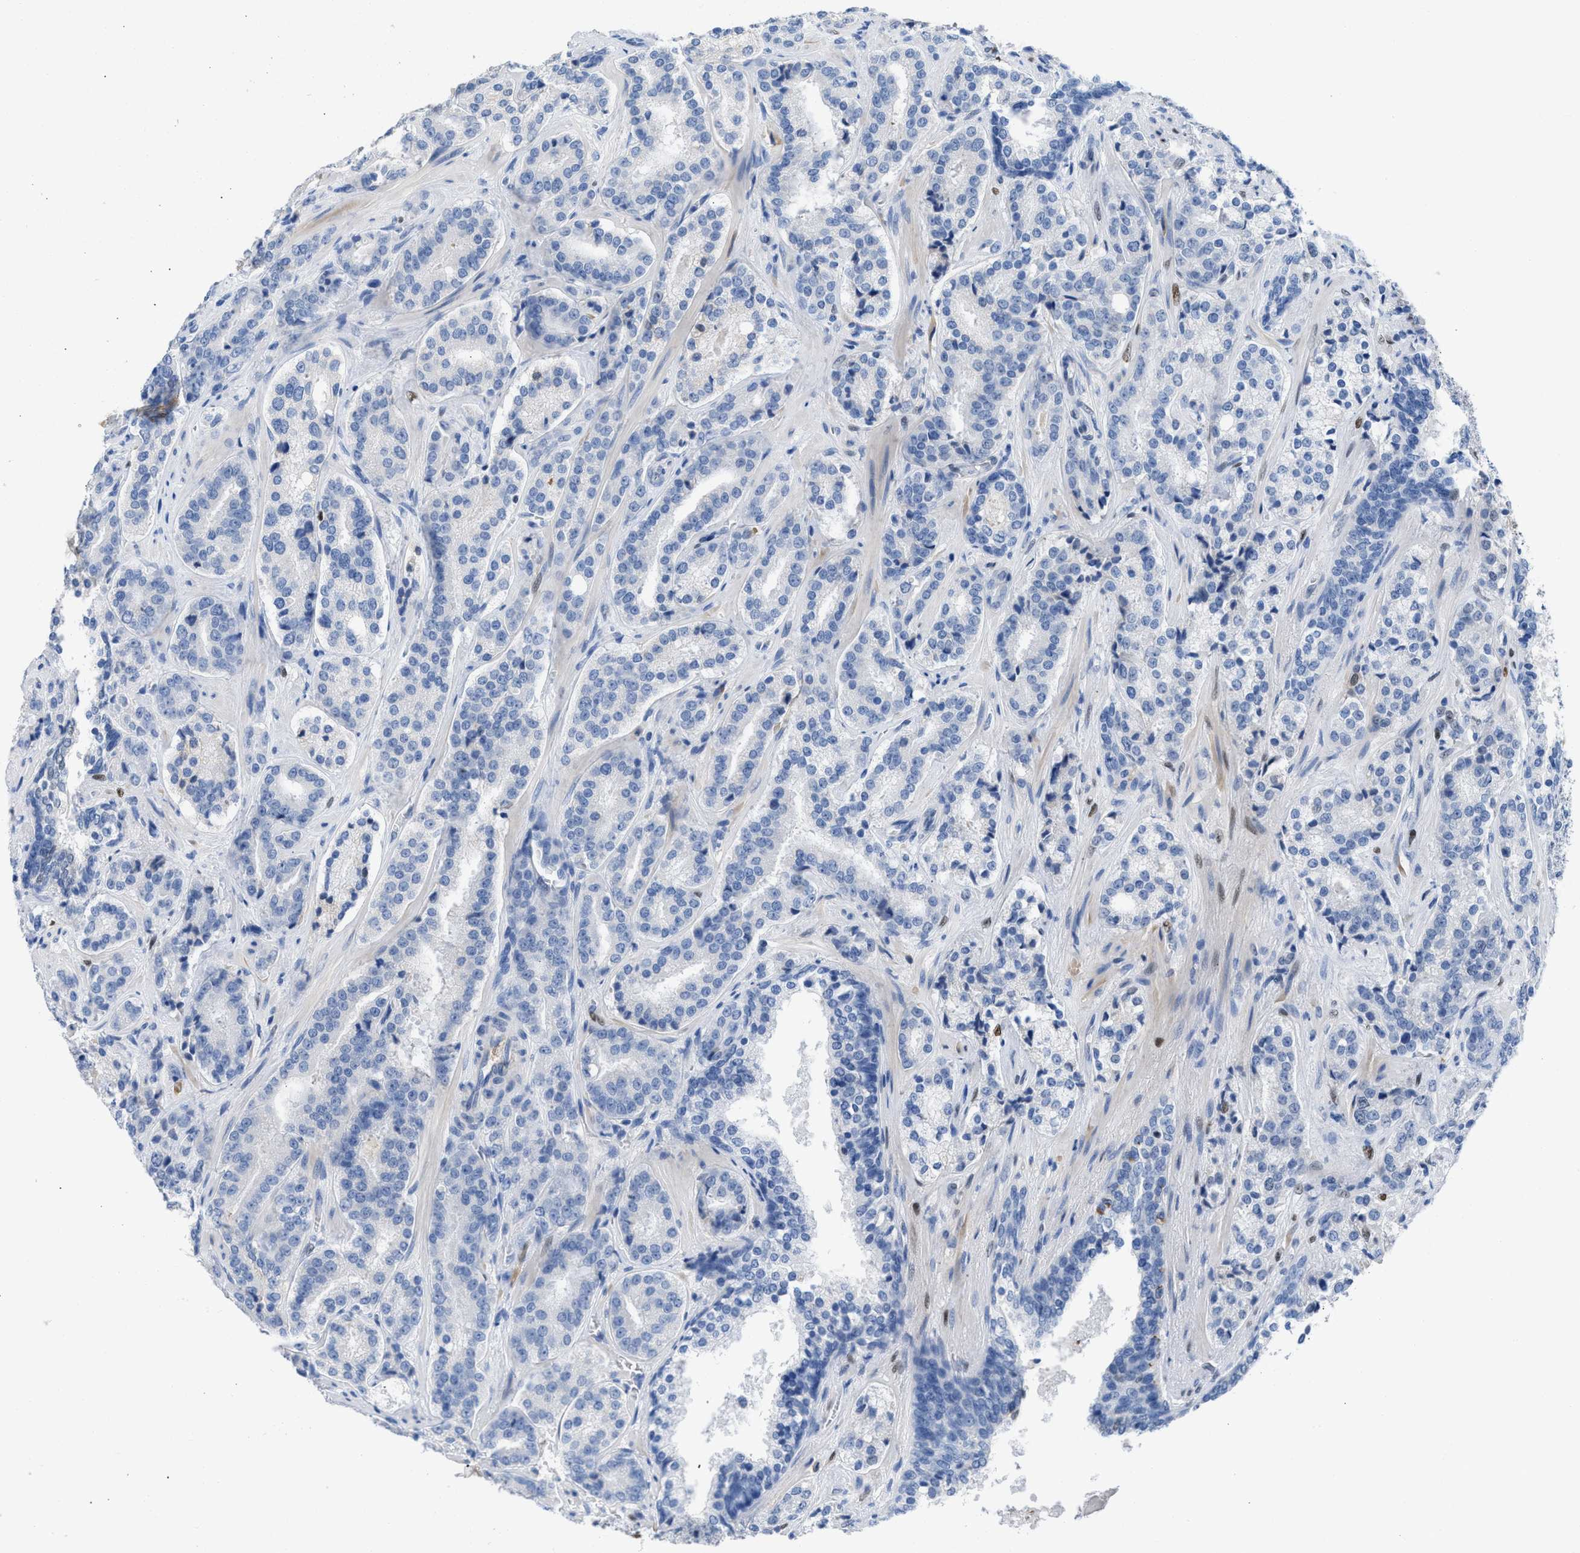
{"staining": {"intensity": "negative", "quantity": "none", "location": "none"}, "tissue": "prostate cancer", "cell_type": "Tumor cells", "image_type": "cancer", "snomed": [{"axis": "morphology", "description": "Adenocarcinoma, High grade"}, {"axis": "topography", "description": "Prostate"}], "caption": "High magnification brightfield microscopy of prostate cancer (high-grade adenocarcinoma) stained with DAB (3,3'-diaminobenzidine) (brown) and counterstained with hematoxylin (blue): tumor cells show no significant staining. (IHC, brightfield microscopy, high magnification).", "gene": "LEF1", "patient": {"sex": "male", "age": 60}}